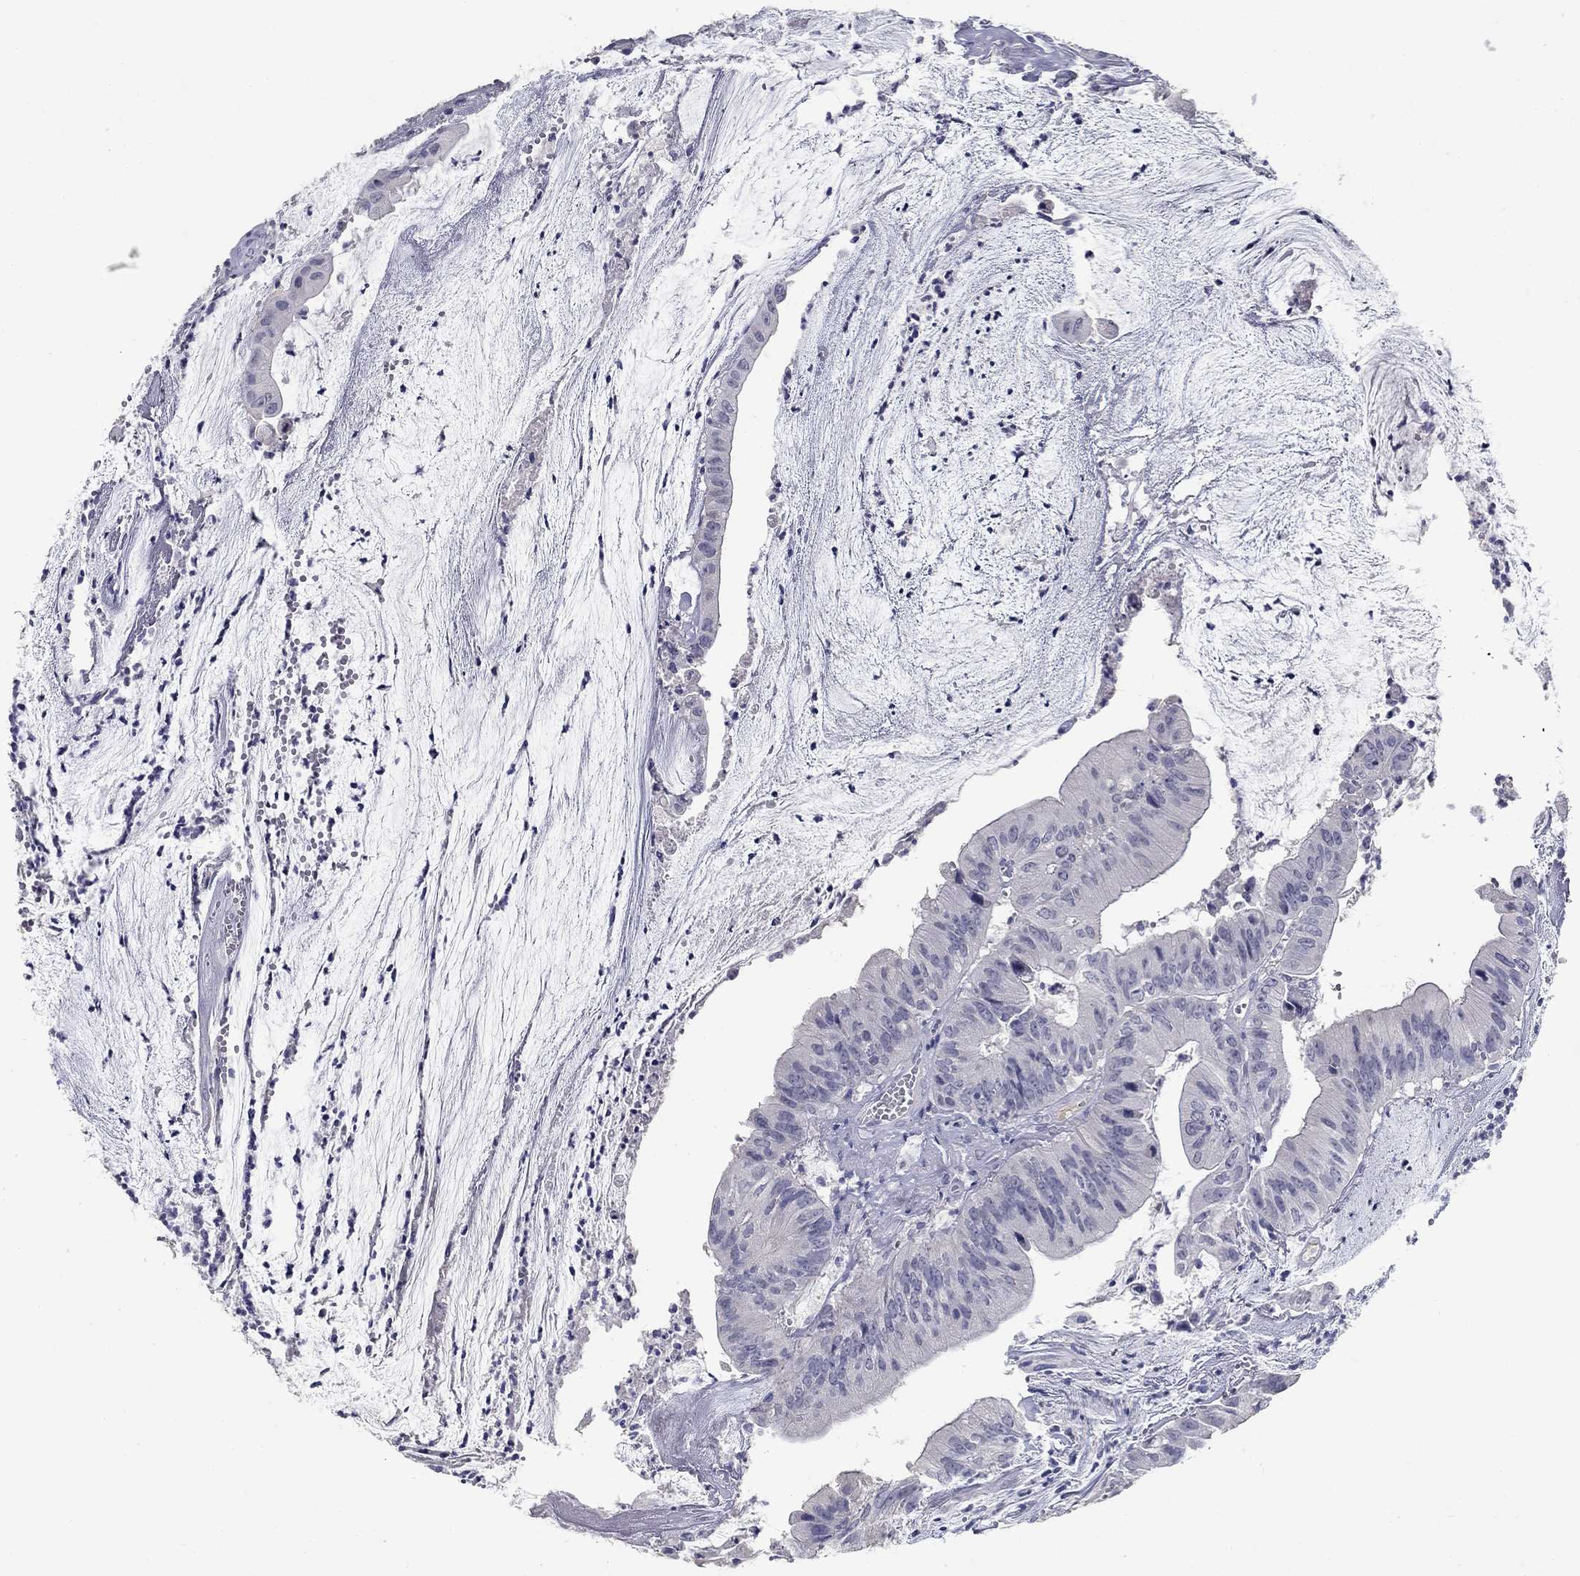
{"staining": {"intensity": "negative", "quantity": "none", "location": "none"}, "tissue": "colorectal cancer", "cell_type": "Tumor cells", "image_type": "cancer", "snomed": [{"axis": "morphology", "description": "Adenocarcinoma, NOS"}, {"axis": "topography", "description": "Colon"}], "caption": "Photomicrograph shows no protein positivity in tumor cells of colorectal cancer (adenocarcinoma) tissue. (DAB IHC visualized using brightfield microscopy, high magnification).", "gene": "POMC", "patient": {"sex": "female", "age": 69}}